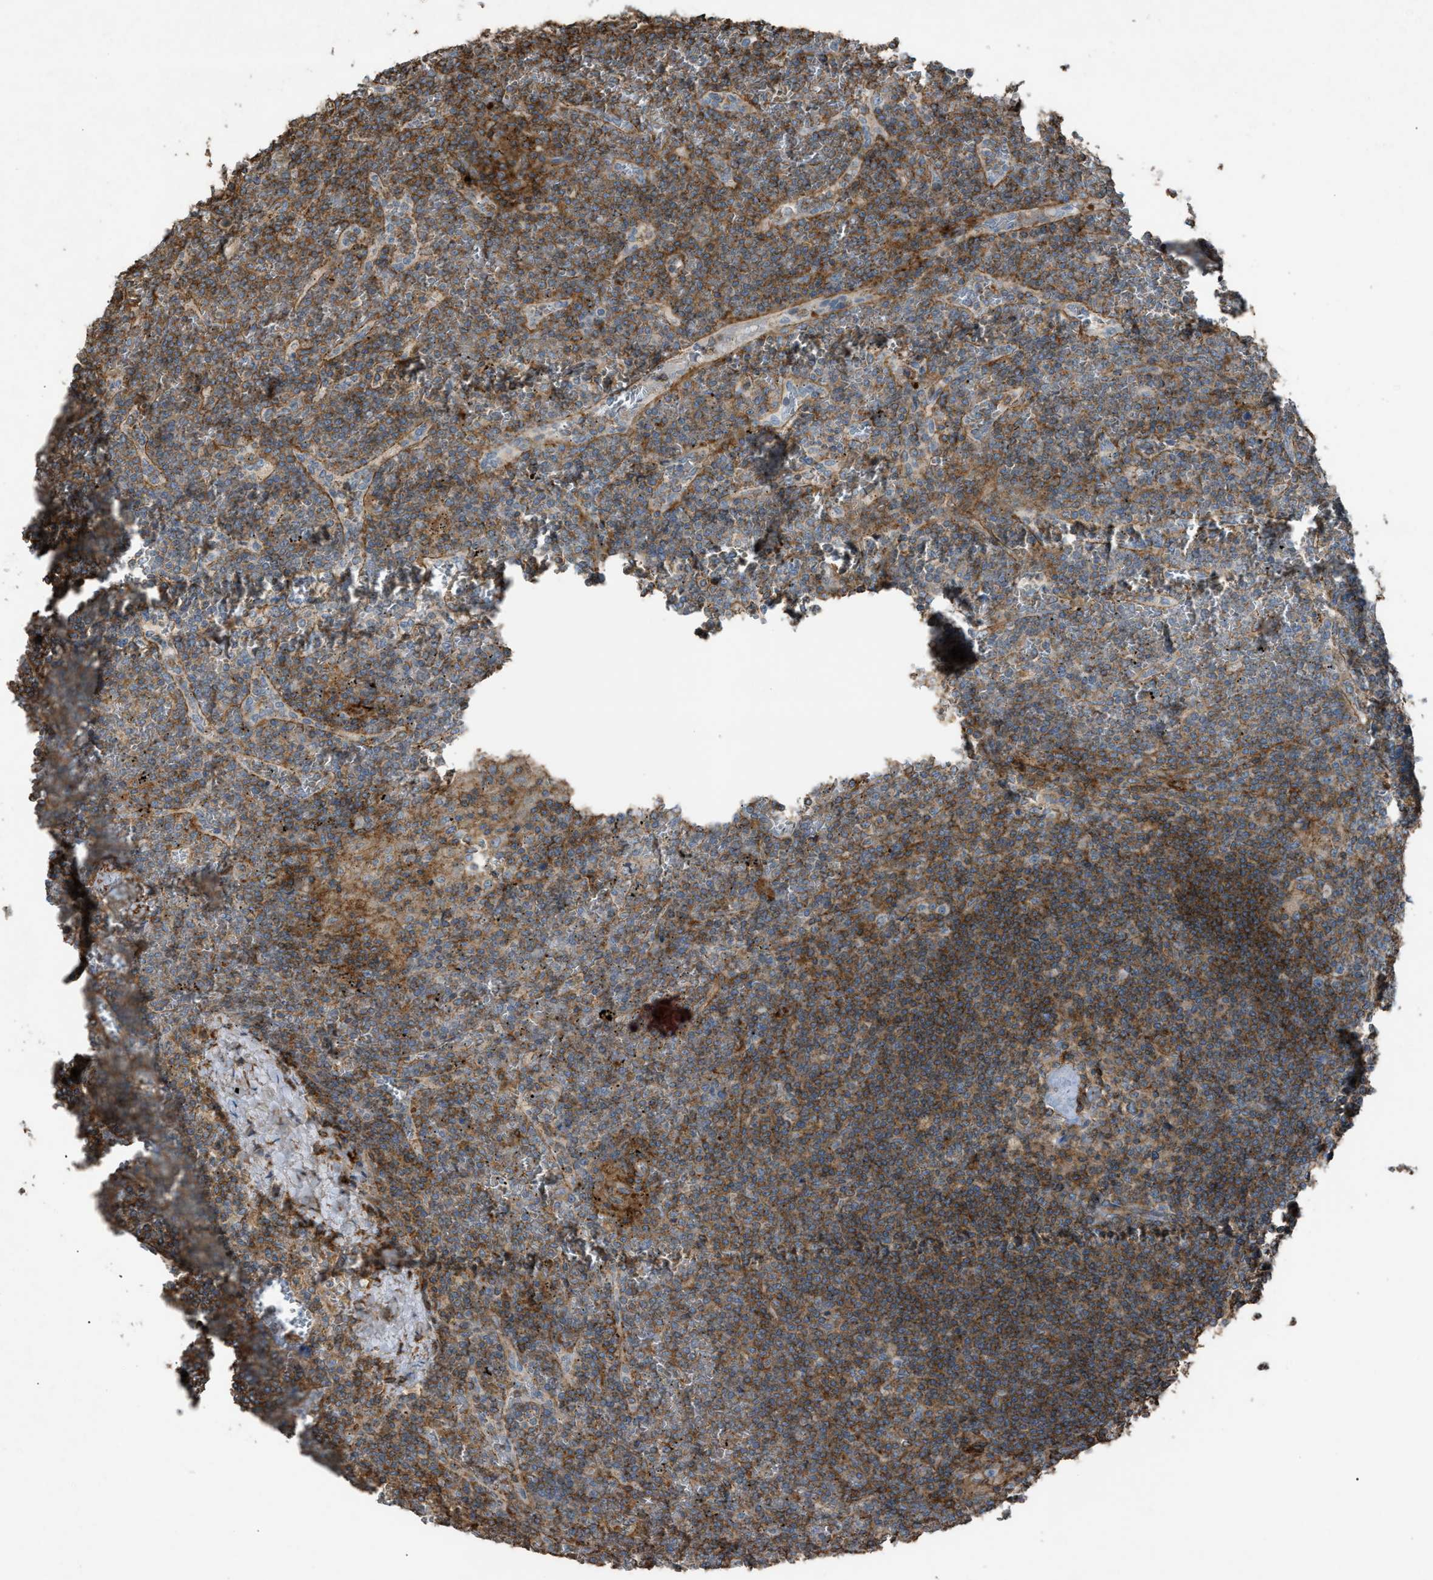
{"staining": {"intensity": "moderate", "quantity": ">75%", "location": "cytoplasmic/membranous"}, "tissue": "lymphoma", "cell_type": "Tumor cells", "image_type": "cancer", "snomed": [{"axis": "morphology", "description": "Malignant lymphoma, non-Hodgkin's type, Low grade"}, {"axis": "topography", "description": "Spleen"}], "caption": "Moderate cytoplasmic/membranous staining is present in approximately >75% of tumor cells in low-grade malignant lymphoma, non-Hodgkin's type.", "gene": "NCK2", "patient": {"sex": "female", "age": 19}}